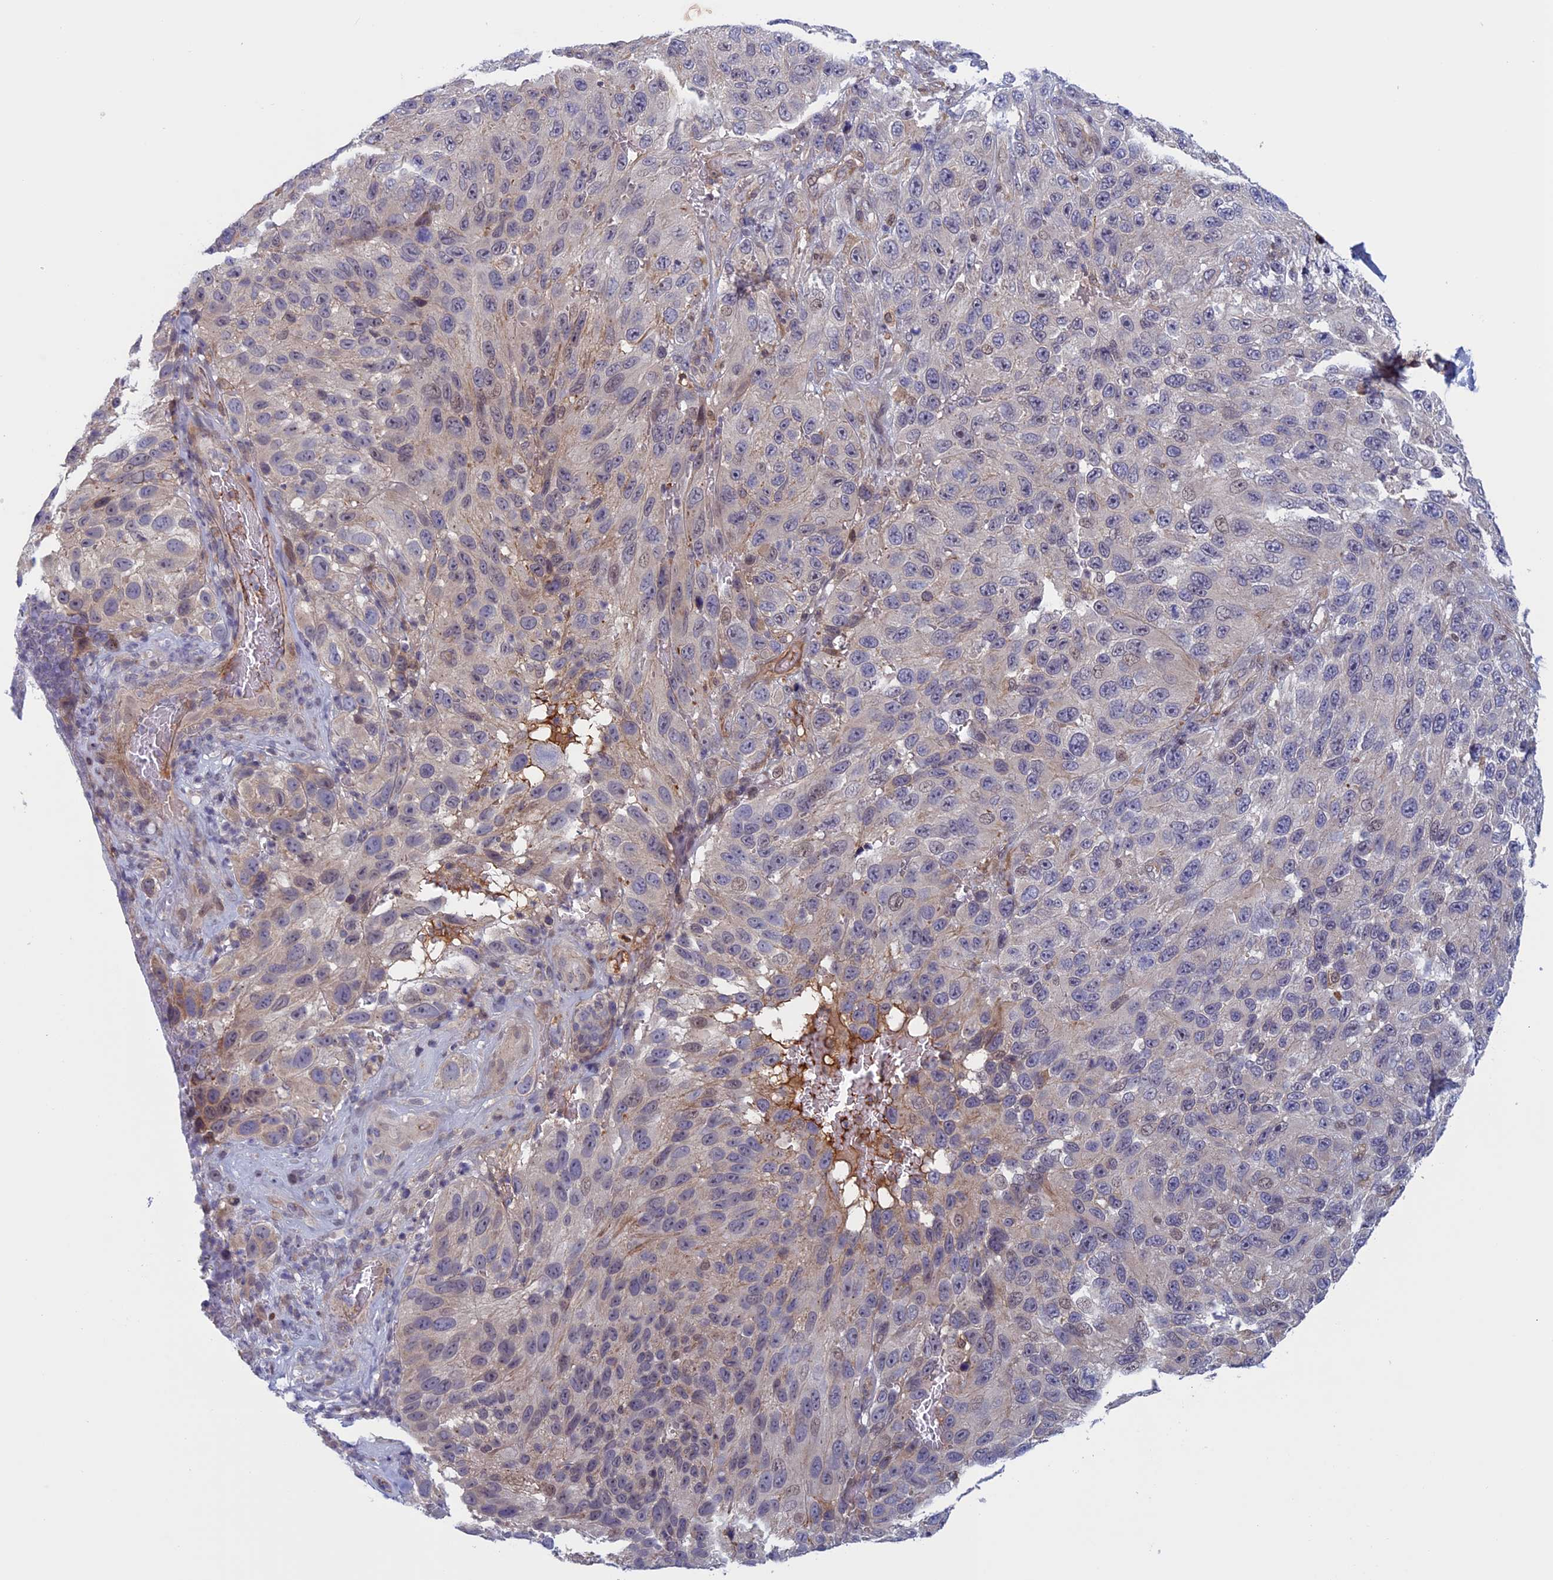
{"staining": {"intensity": "negative", "quantity": "none", "location": "none"}, "tissue": "melanoma", "cell_type": "Tumor cells", "image_type": "cancer", "snomed": [{"axis": "morphology", "description": "Malignant melanoma, NOS"}, {"axis": "topography", "description": "Skin"}], "caption": "High power microscopy micrograph of an IHC image of malignant melanoma, revealing no significant expression in tumor cells. Nuclei are stained in blue.", "gene": "FADS1", "patient": {"sex": "female", "age": 96}}